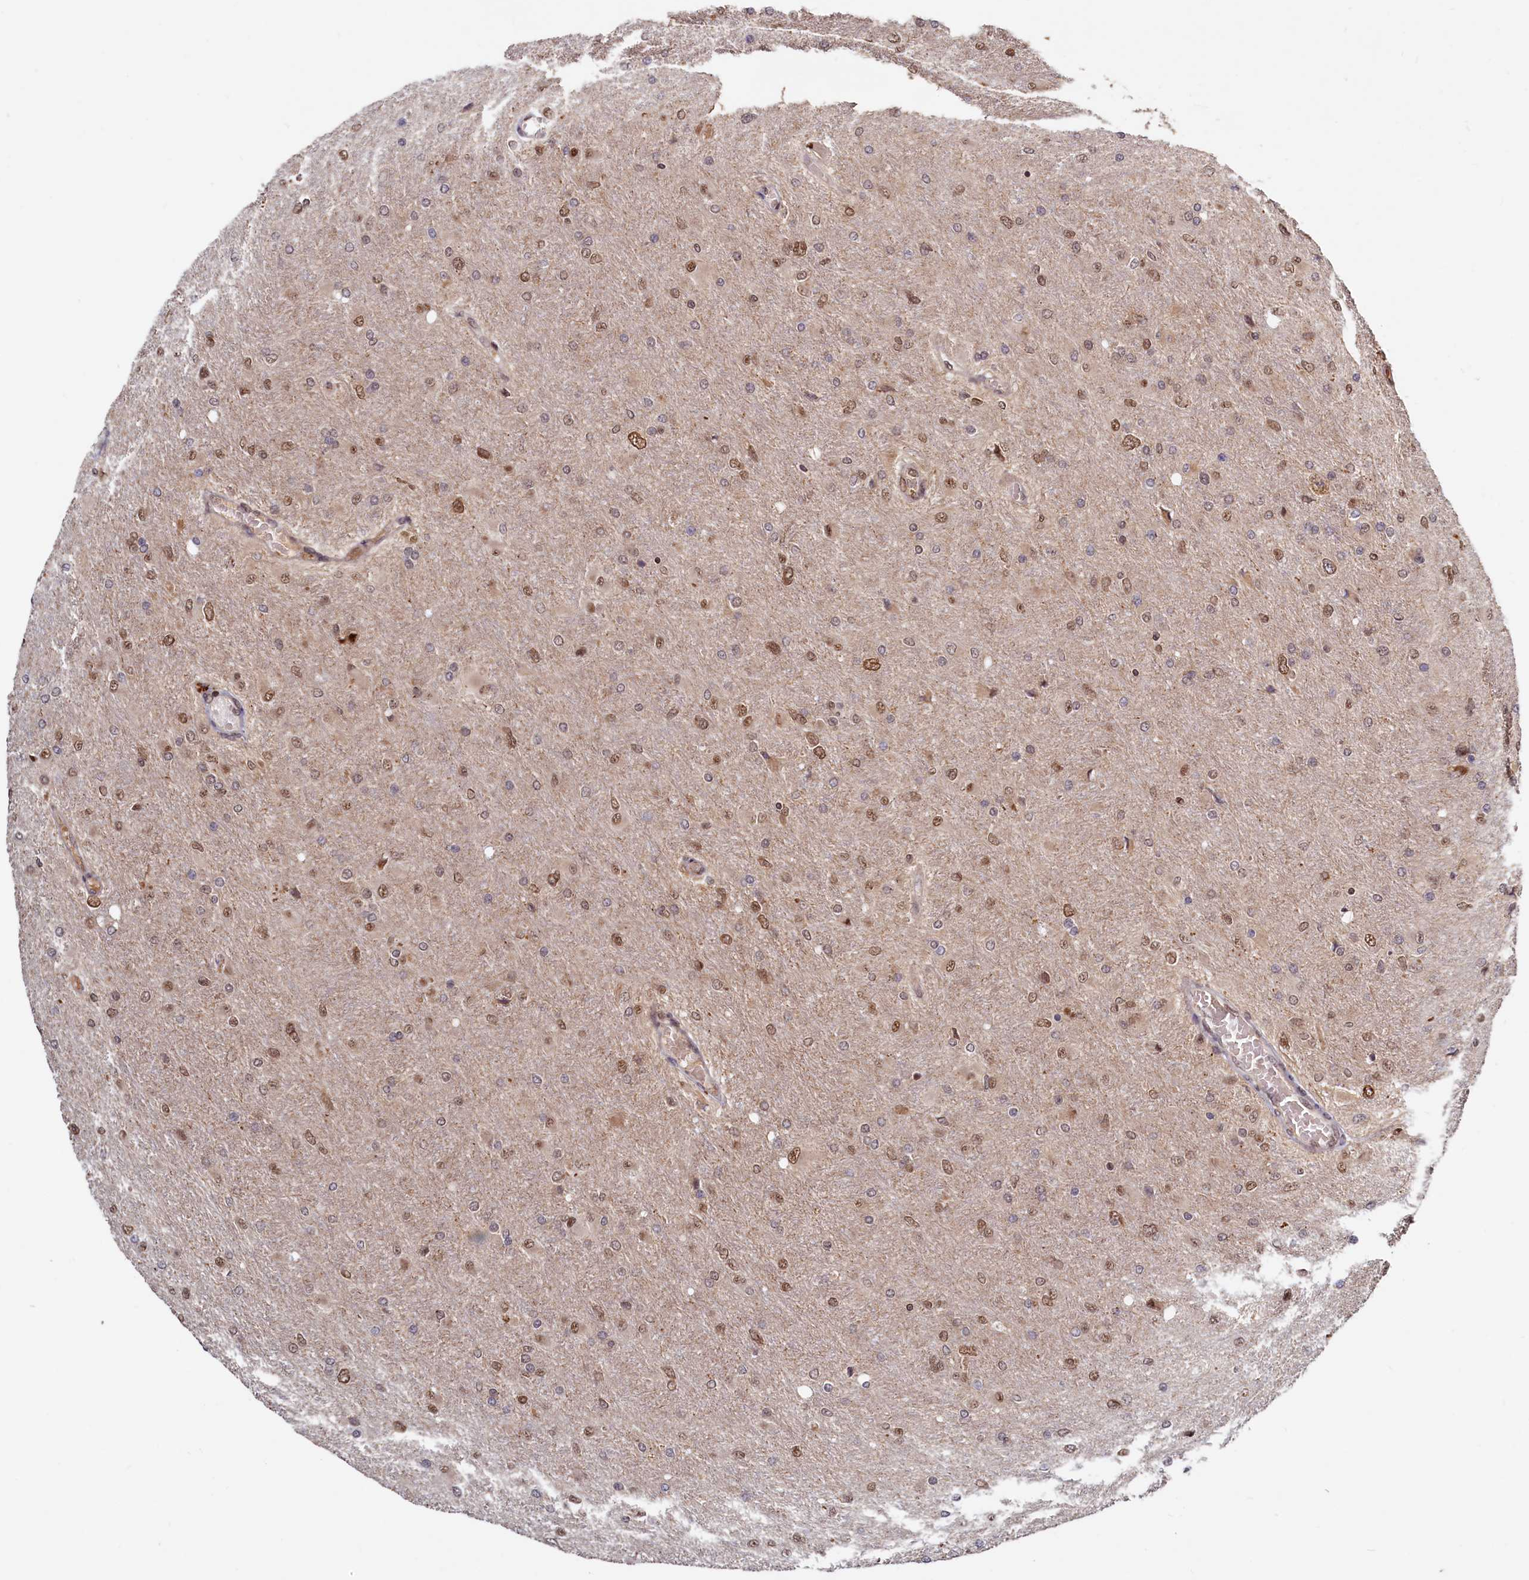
{"staining": {"intensity": "moderate", "quantity": "25%-75%", "location": "nuclear"}, "tissue": "glioma", "cell_type": "Tumor cells", "image_type": "cancer", "snomed": [{"axis": "morphology", "description": "Glioma, malignant, High grade"}, {"axis": "topography", "description": "Cerebral cortex"}], "caption": "This image exhibits high-grade glioma (malignant) stained with immunohistochemistry to label a protein in brown. The nuclear of tumor cells show moderate positivity for the protein. Nuclei are counter-stained blue.", "gene": "TRAPPC4", "patient": {"sex": "female", "age": 36}}